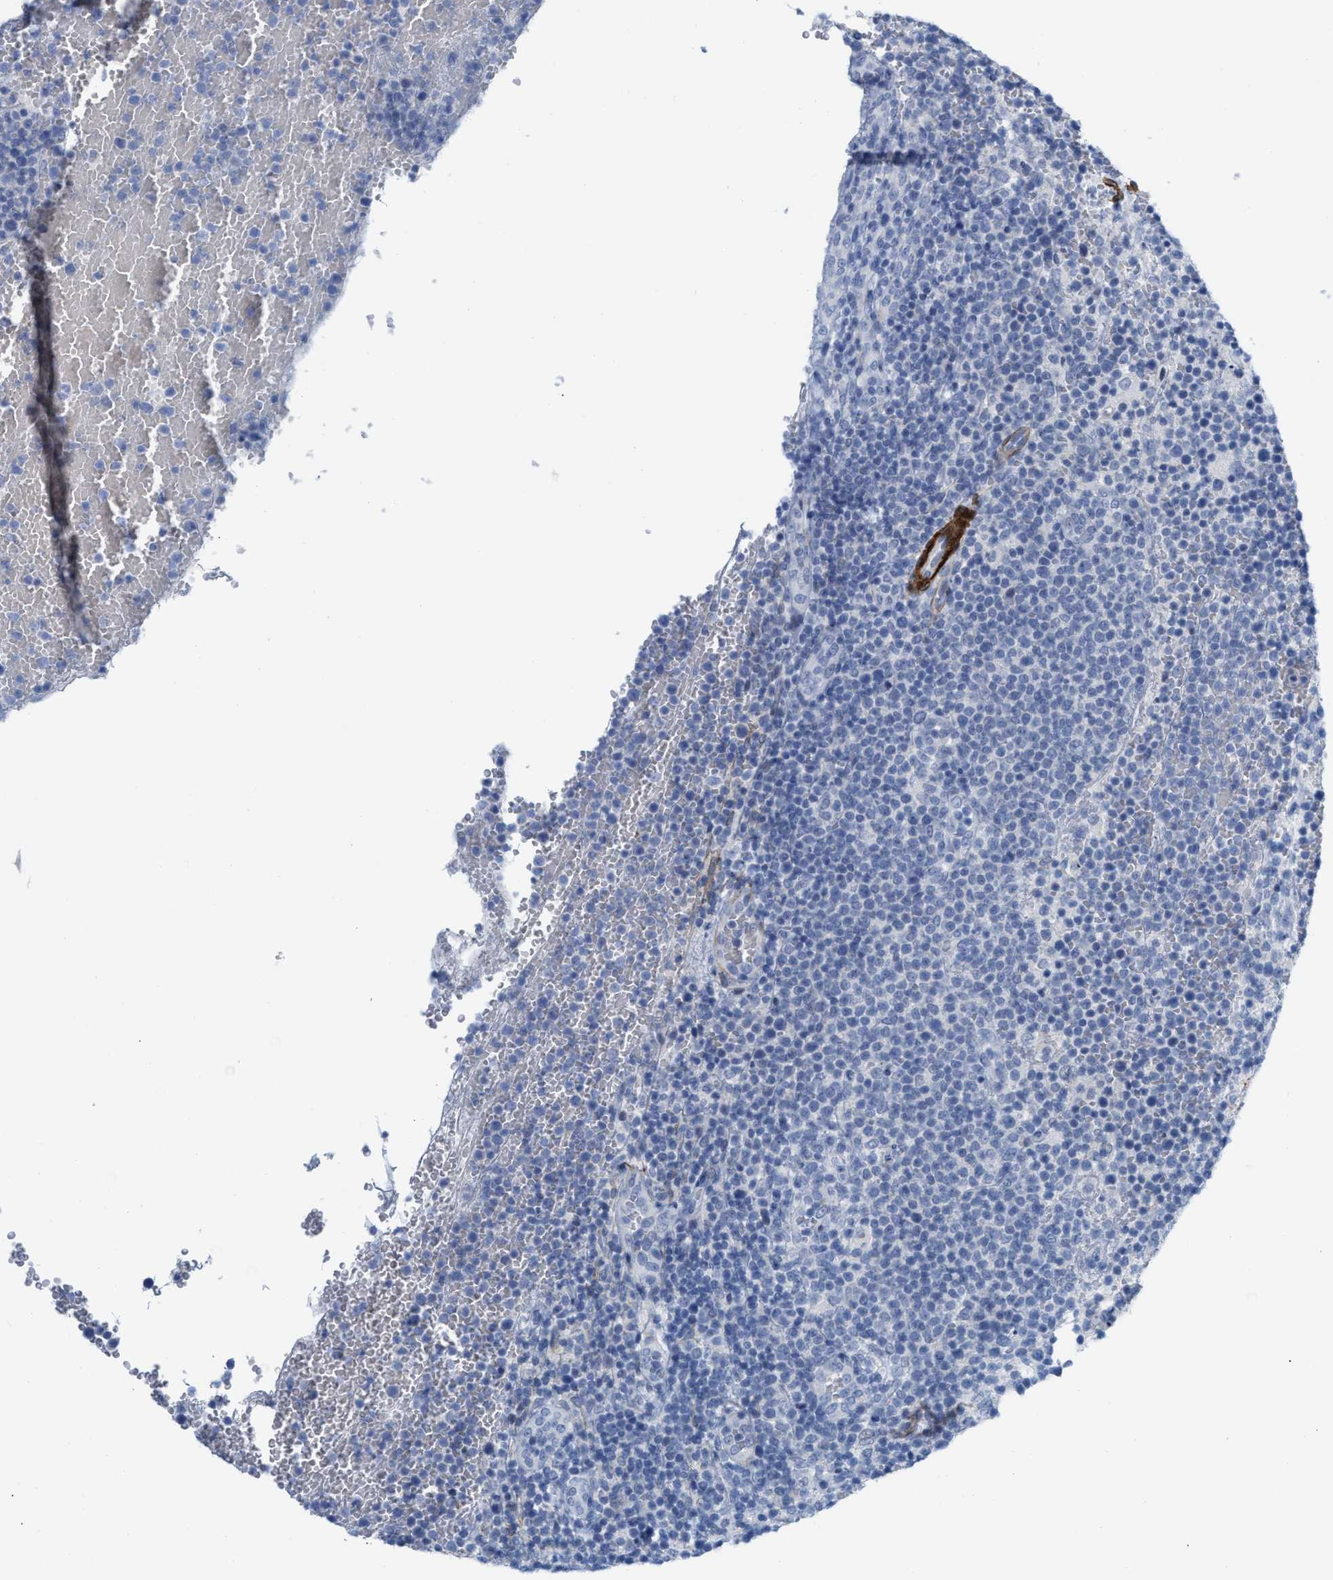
{"staining": {"intensity": "negative", "quantity": "none", "location": "none"}, "tissue": "lymphoma", "cell_type": "Tumor cells", "image_type": "cancer", "snomed": [{"axis": "morphology", "description": "Malignant lymphoma, non-Hodgkin's type, High grade"}, {"axis": "topography", "description": "Lymph node"}], "caption": "The photomicrograph reveals no significant positivity in tumor cells of malignant lymphoma, non-Hodgkin's type (high-grade). (DAB (3,3'-diaminobenzidine) IHC visualized using brightfield microscopy, high magnification).", "gene": "TAGLN", "patient": {"sex": "male", "age": 61}}